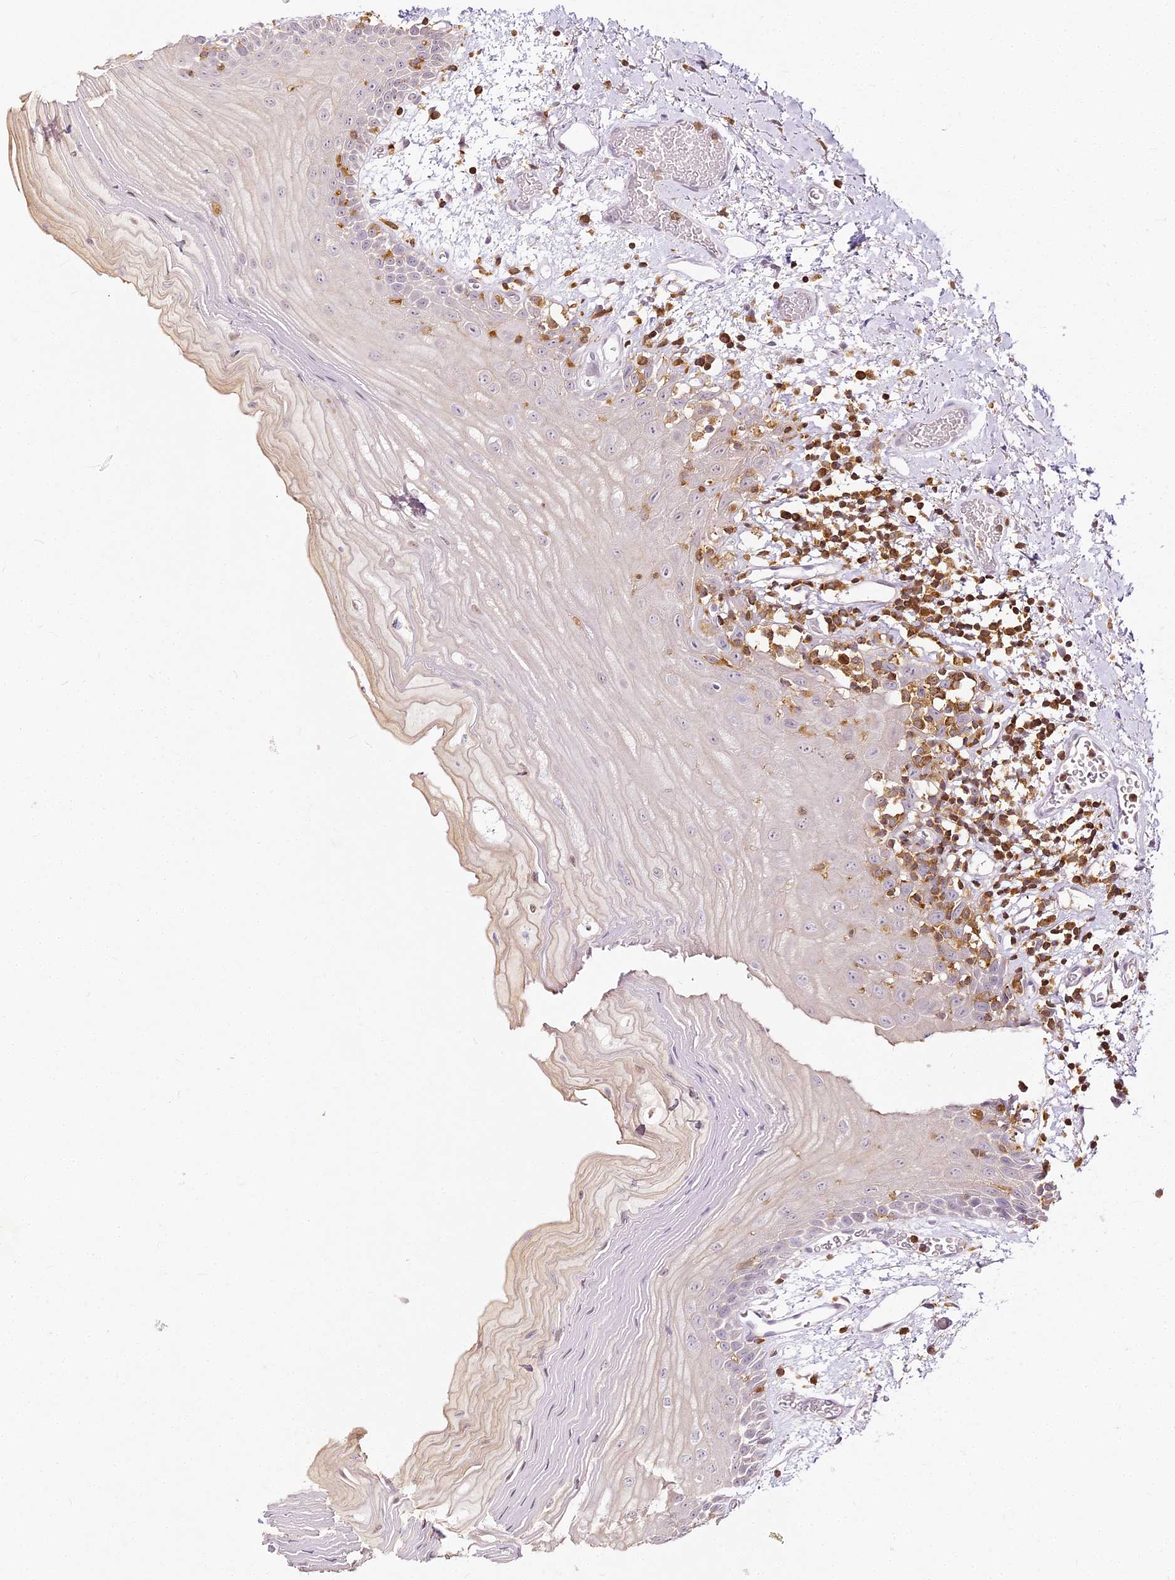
{"staining": {"intensity": "negative", "quantity": "none", "location": "none"}, "tissue": "oral mucosa", "cell_type": "Squamous epithelial cells", "image_type": "normal", "snomed": [{"axis": "morphology", "description": "Normal tissue, NOS"}, {"axis": "topography", "description": "Oral tissue"}], "caption": "High magnification brightfield microscopy of normal oral mucosa stained with DAB (3,3'-diaminobenzidine) (brown) and counterstained with hematoxylin (blue): squamous epithelial cells show no significant positivity. Brightfield microscopy of immunohistochemistry (IHC) stained with DAB (3,3'-diaminobenzidine) (brown) and hematoxylin (blue), captured at high magnification.", "gene": "DOCK2", "patient": {"sex": "male", "age": 52}}